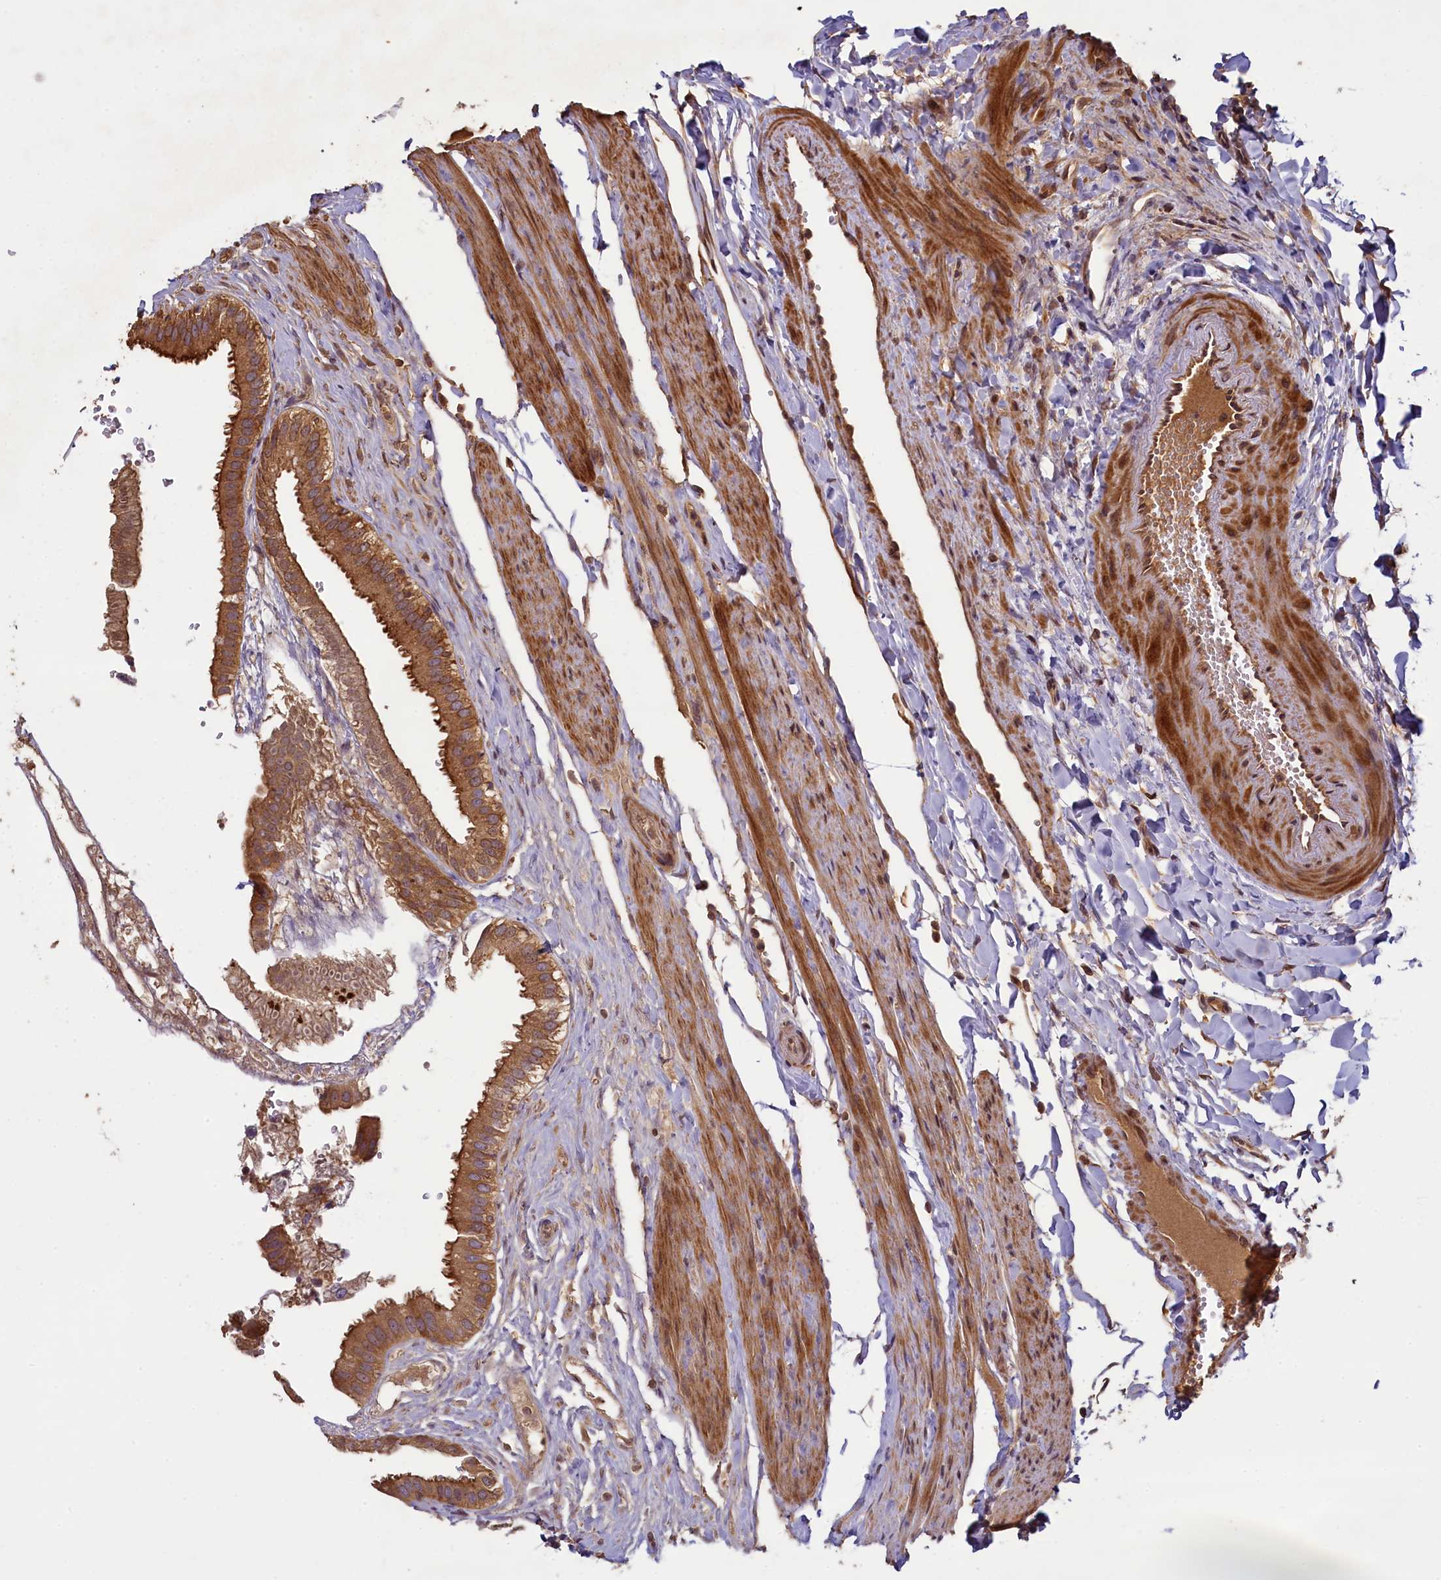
{"staining": {"intensity": "strong", "quantity": ">75%", "location": "cytoplasmic/membranous"}, "tissue": "gallbladder", "cell_type": "Glandular cells", "image_type": "normal", "snomed": [{"axis": "morphology", "description": "Normal tissue, NOS"}, {"axis": "topography", "description": "Gallbladder"}], "caption": "Gallbladder stained for a protein (brown) exhibits strong cytoplasmic/membranous positive staining in about >75% of glandular cells.", "gene": "NUDT6", "patient": {"sex": "female", "age": 61}}